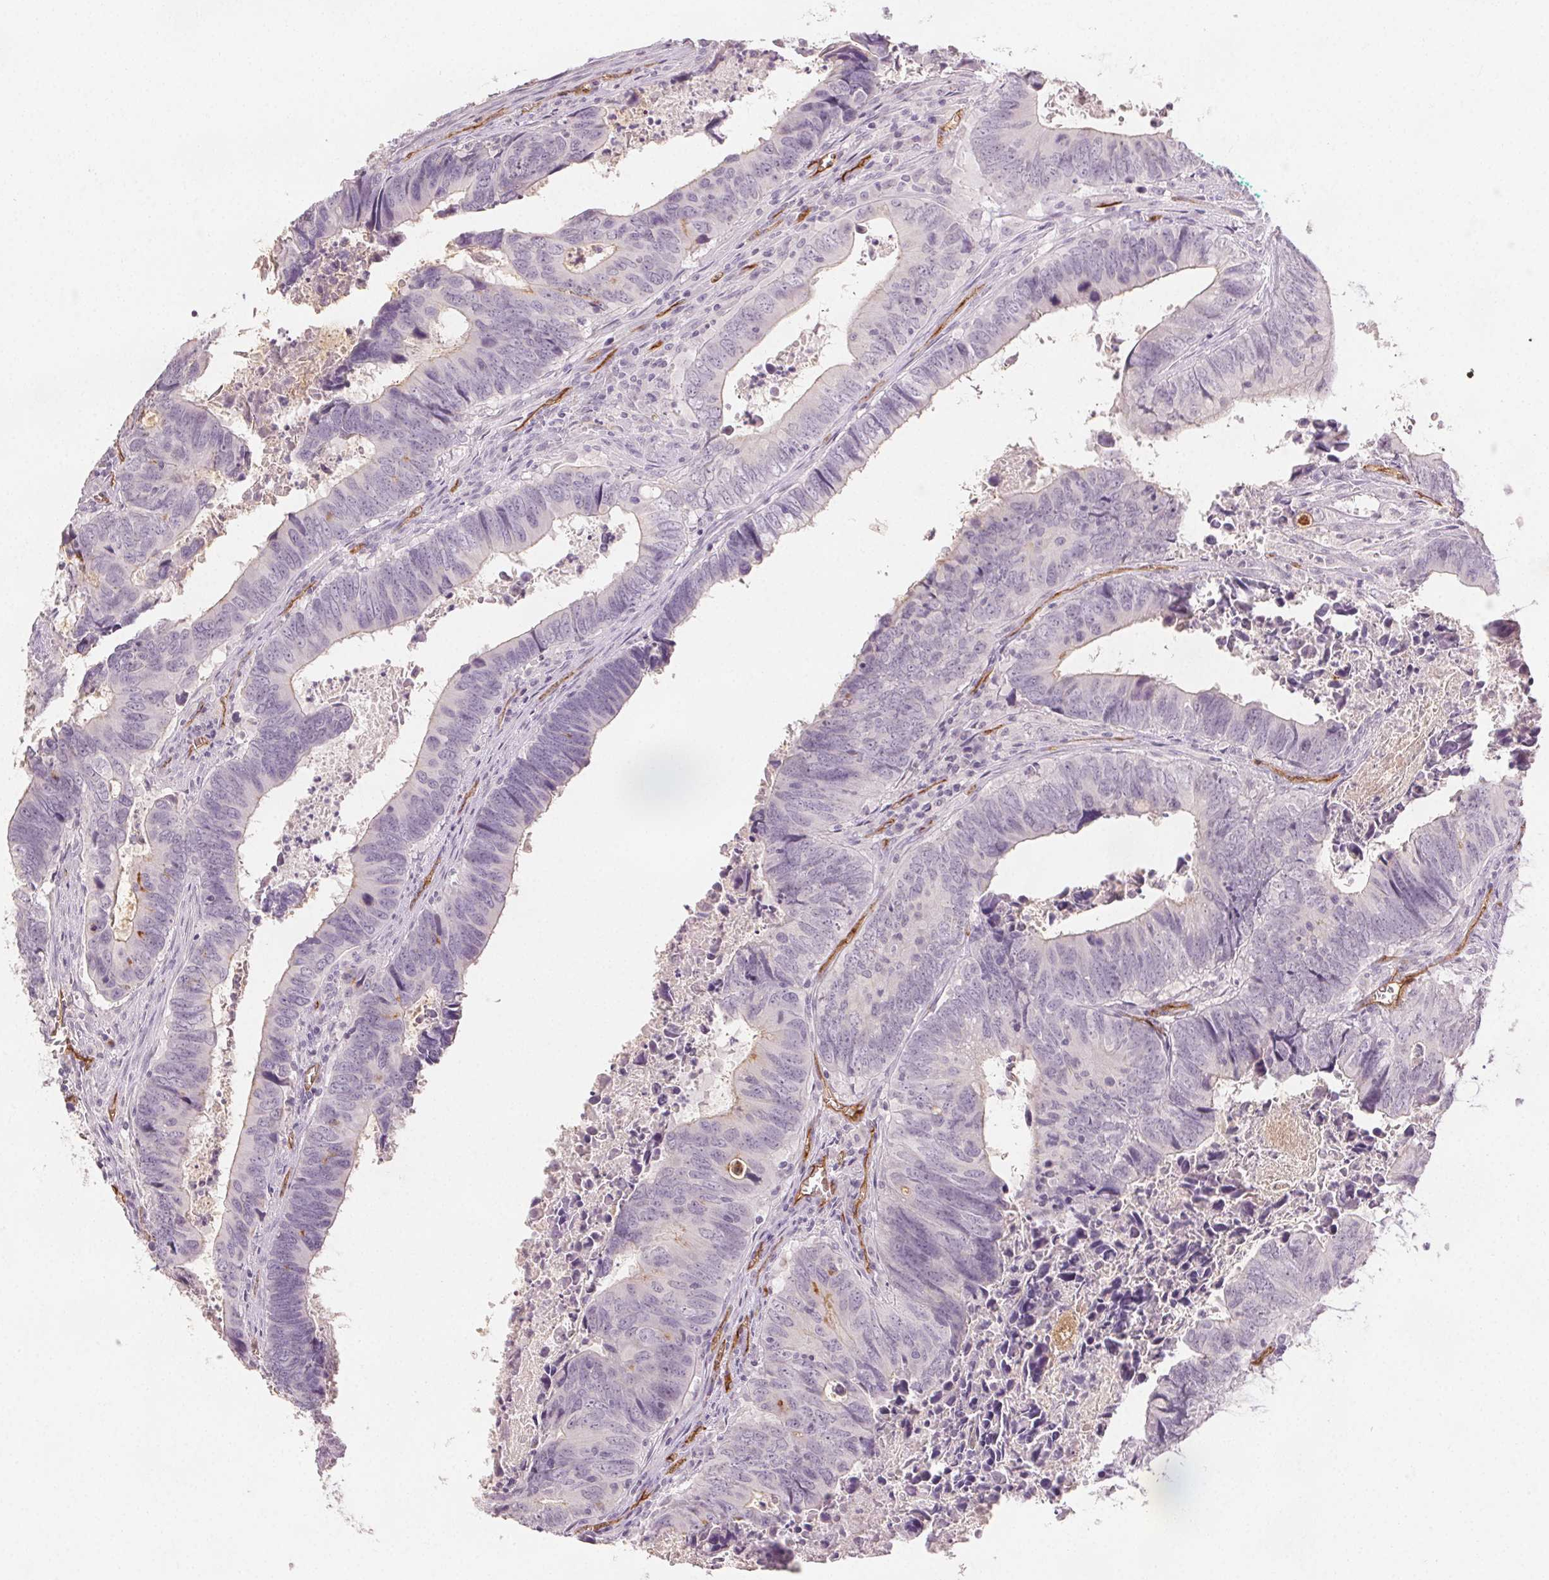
{"staining": {"intensity": "moderate", "quantity": "<25%", "location": "cytoplasmic/membranous"}, "tissue": "colorectal cancer", "cell_type": "Tumor cells", "image_type": "cancer", "snomed": [{"axis": "morphology", "description": "Adenocarcinoma, NOS"}, {"axis": "topography", "description": "Colon"}], "caption": "Protein staining displays moderate cytoplasmic/membranous expression in about <25% of tumor cells in colorectal adenocarcinoma.", "gene": "PODXL", "patient": {"sex": "female", "age": 82}}